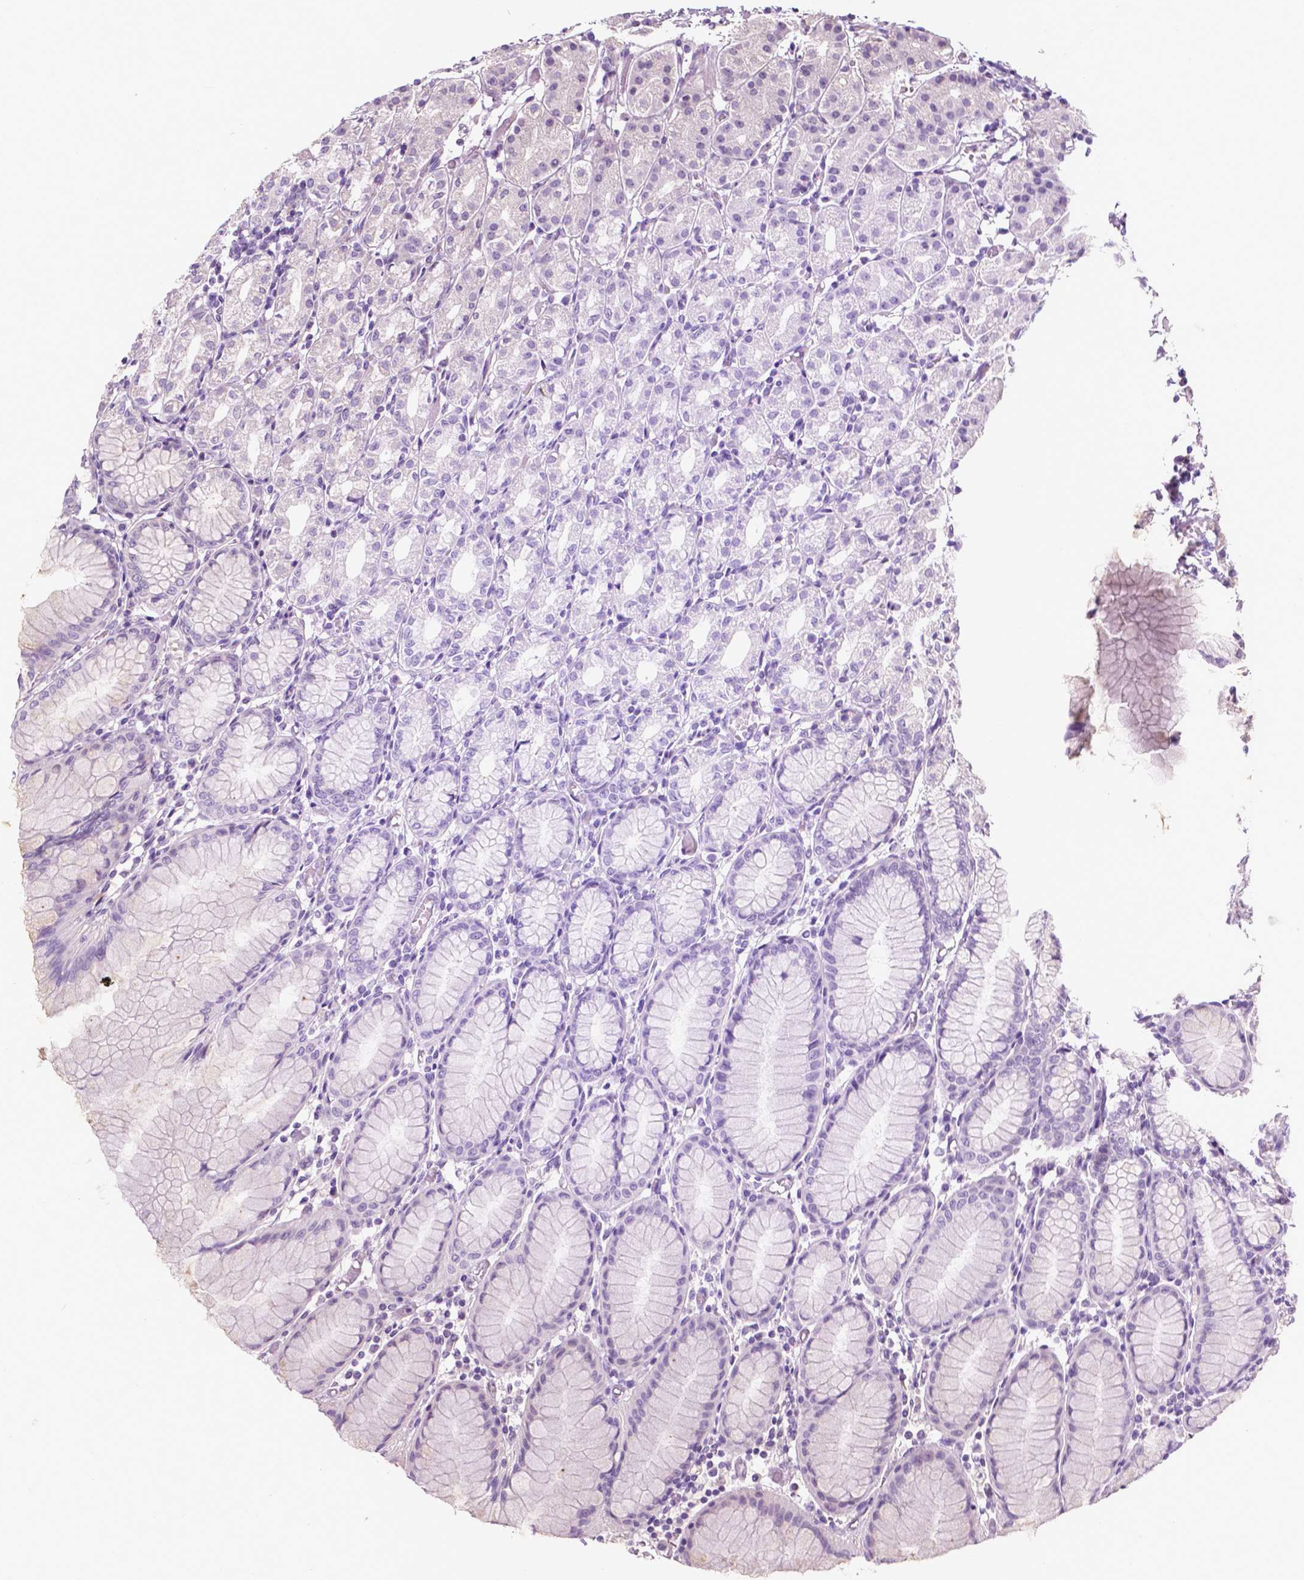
{"staining": {"intensity": "negative", "quantity": "none", "location": "none"}, "tissue": "stomach", "cell_type": "Glandular cells", "image_type": "normal", "snomed": [{"axis": "morphology", "description": "Normal tissue, NOS"}, {"axis": "topography", "description": "Stomach"}], "caption": "Stomach stained for a protein using immunohistochemistry shows no expression glandular cells.", "gene": "GPR37", "patient": {"sex": "female", "age": 57}}